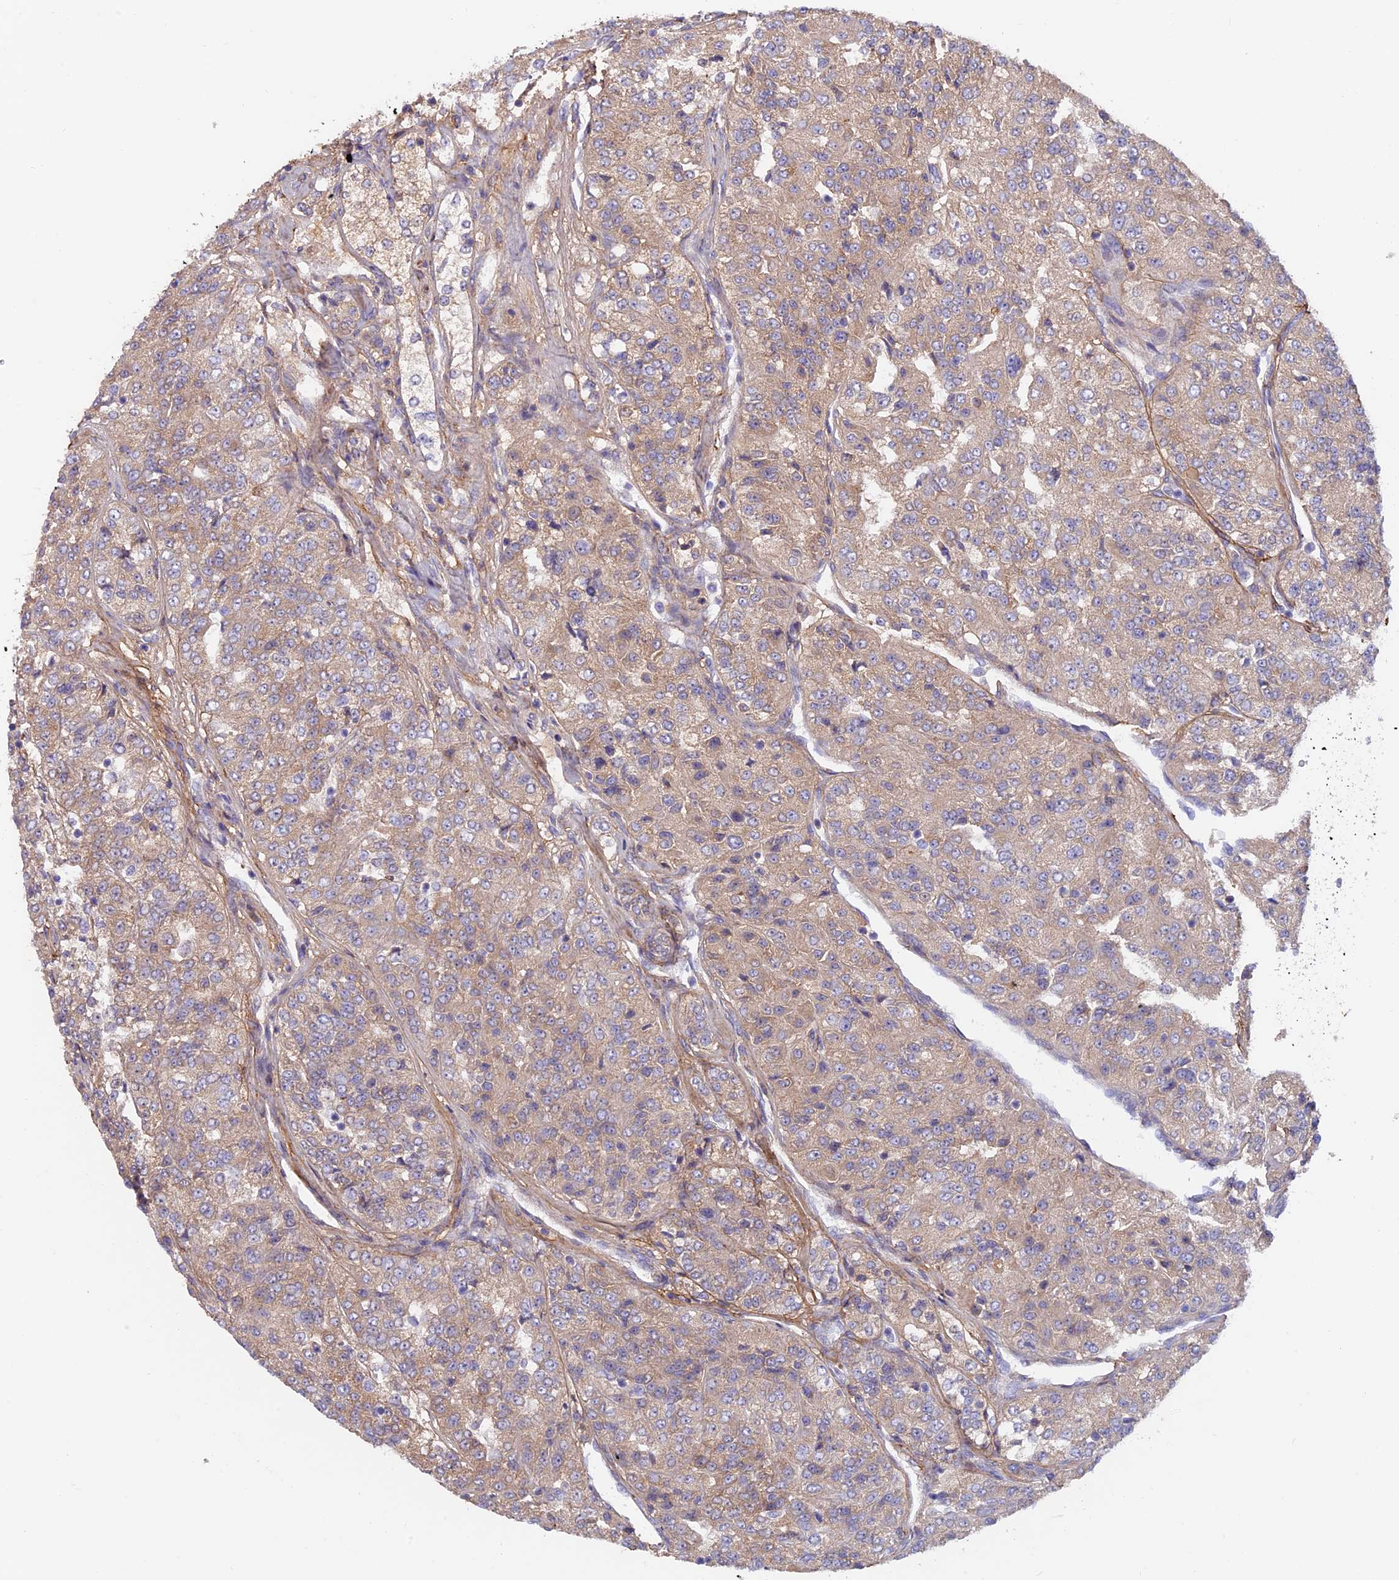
{"staining": {"intensity": "weak", "quantity": ">75%", "location": "cytoplasmic/membranous"}, "tissue": "renal cancer", "cell_type": "Tumor cells", "image_type": "cancer", "snomed": [{"axis": "morphology", "description": "Adenocarcinoma, NOS"}, {"axis": "topography", "description": "Kidney"}], "caption": "A brown stain labels weak cytoplasmic/membranous positivity of a protein in adenocarcinoma (renal) tumor cells.", "gene": "COL4A3", "patient": {"sex": "female", "age": 63}}